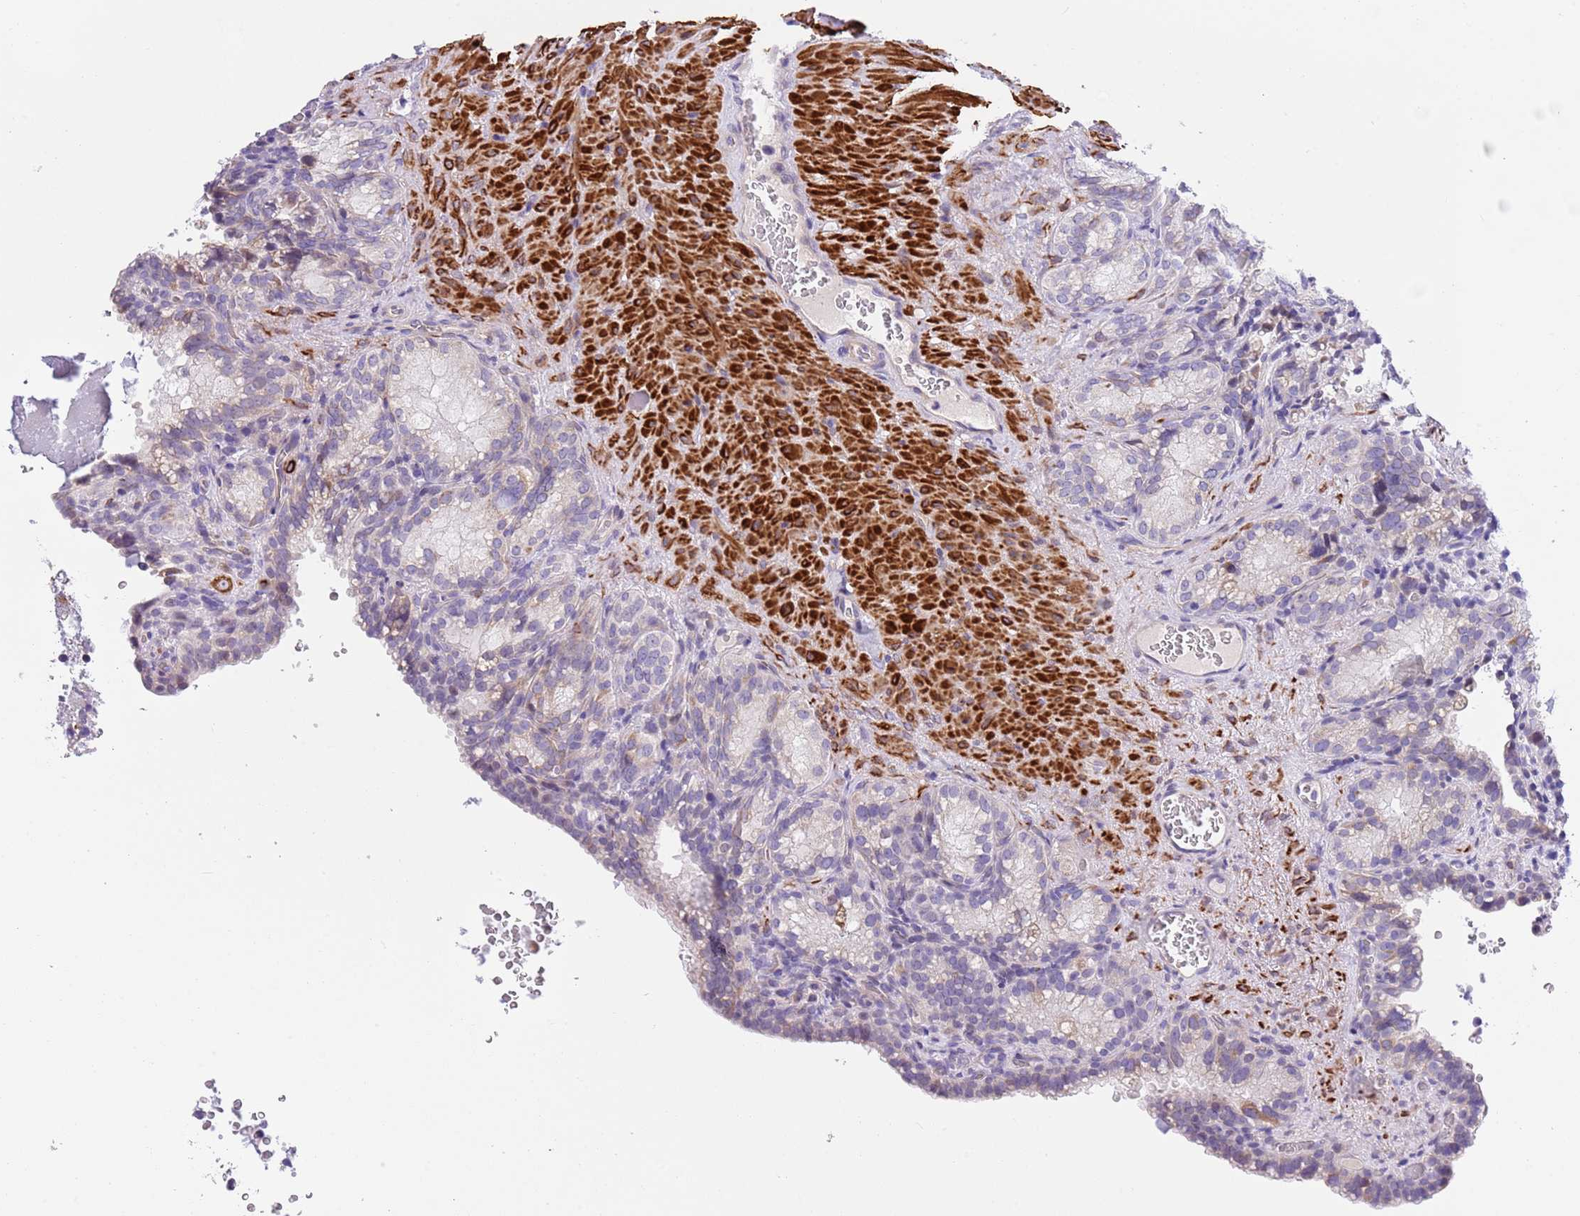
{"staining": {"intensity": "negative", "quantity": "none", "location": "none"}, "tissue": "seminal vesicle", "cell_type": "Glandular cells", "image_type": "normal", "snomed": [{"axis": "morphology", "description": "Normal tissue, NOS"}, {"axis": "topography", "description": "Seminal veicle"}], "caption": "Glandular cells are negative for protein expression in unremarkable human seminal vesicle. Brightfield microscopy of immunohistochemistry (IHC) stained with DAB (3,3'-diaminobenzidine) (brown) and hematoxylin (blue), captured at high magnification.", "gene": "NET1", "patient": {"sex": "male", "age": 58}}